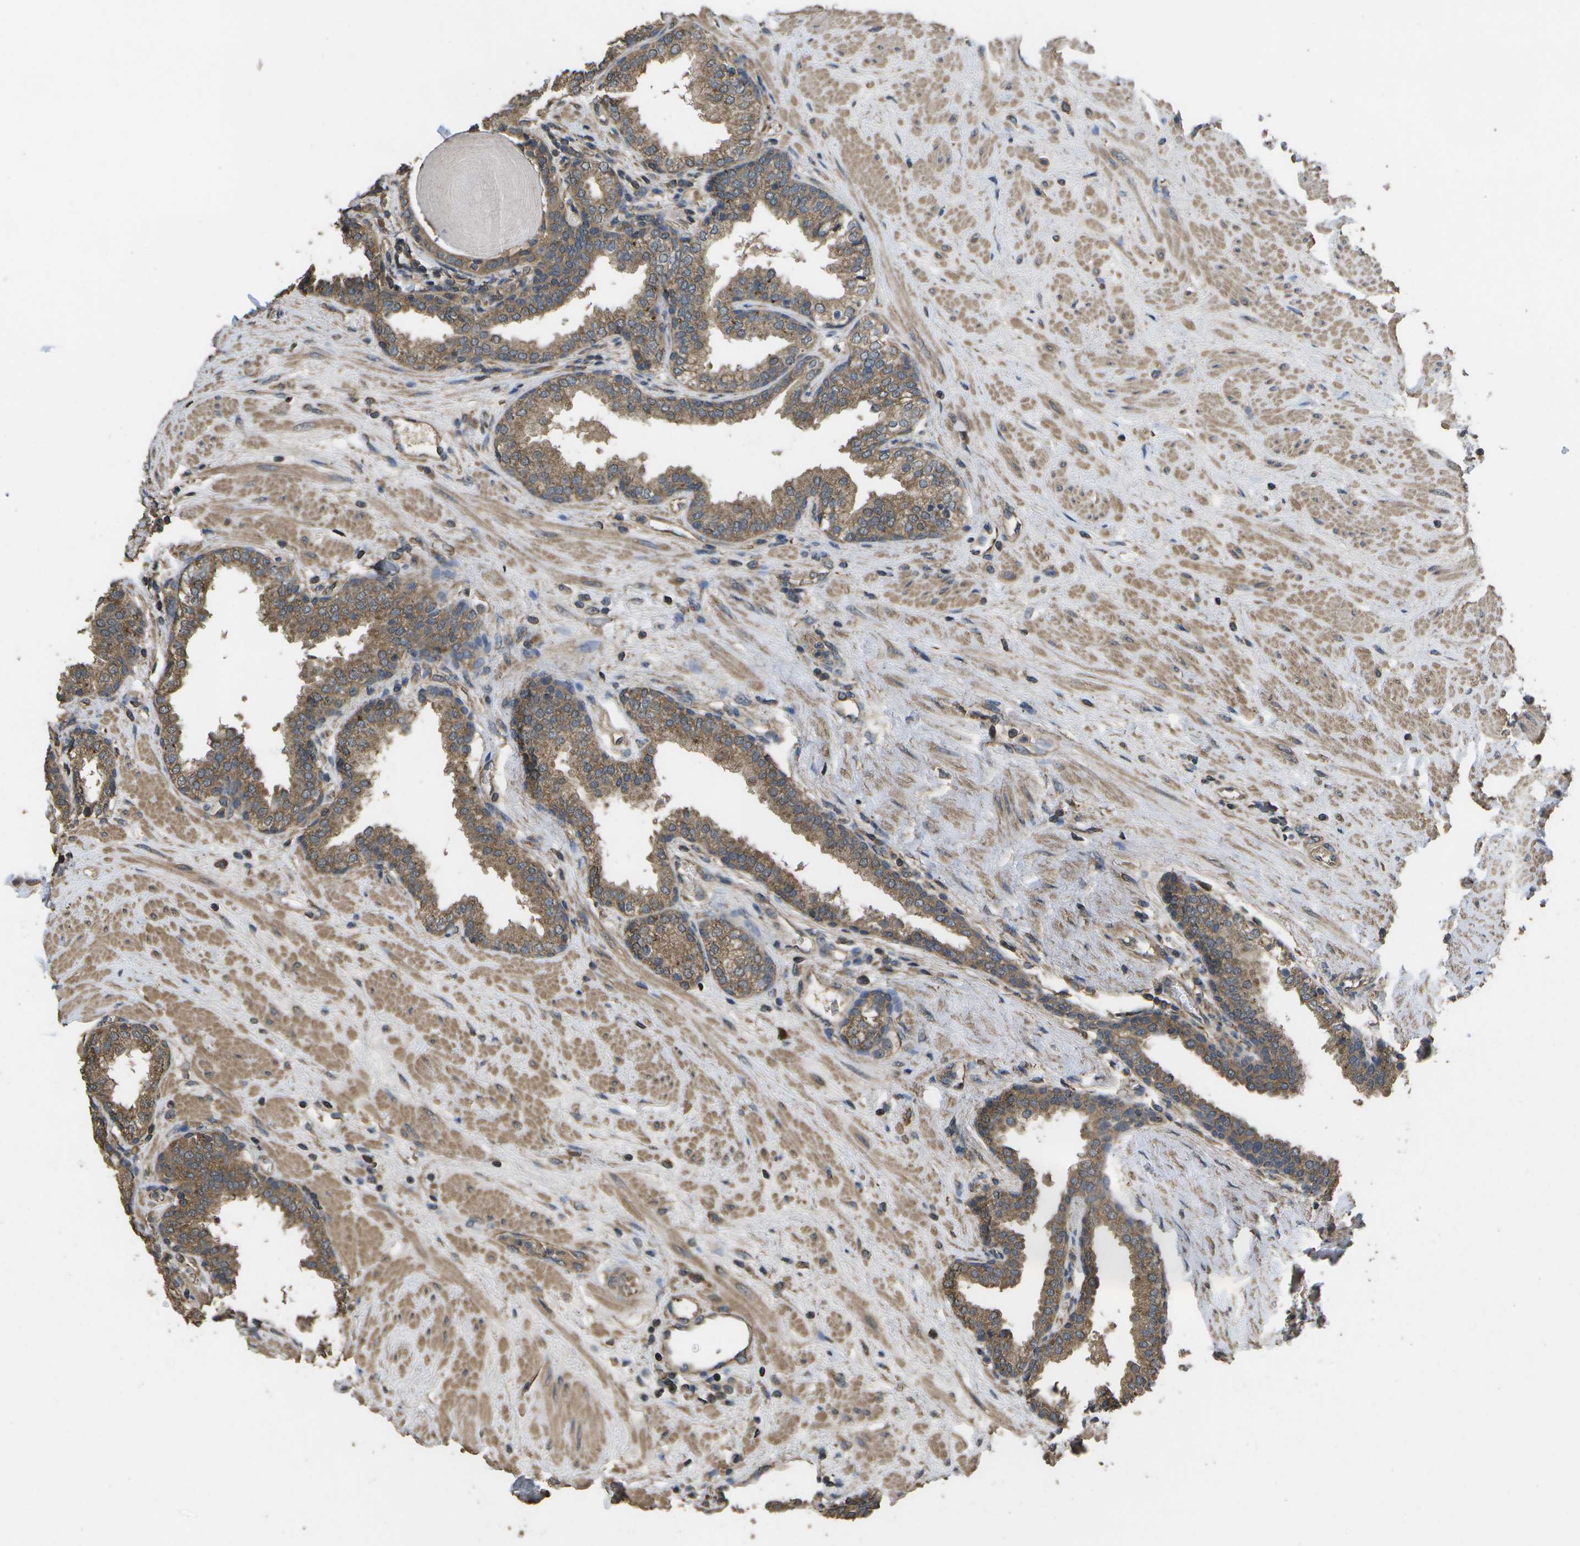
{"staining": {"intensity": "moderate", "quantity": ">75%", "location": "cytoplasmic/membranous"}, "tissue": "prostate", "cell_type": "Glandular cells", "image_type": "normal", "snomed": [{"axis": "morphology", "description": "Normal tissue, NOS"}, {"axis": "topography", "description": "Prostate"}], "caption": "This photomicrograph demonstrates IHC staining of unremarkable prostate, with medium moderate cytoplasmic/membranous staining in about >75% of glandular cells.", "gene": "SACS", "patient": {"sex": "male", "age": 51}}